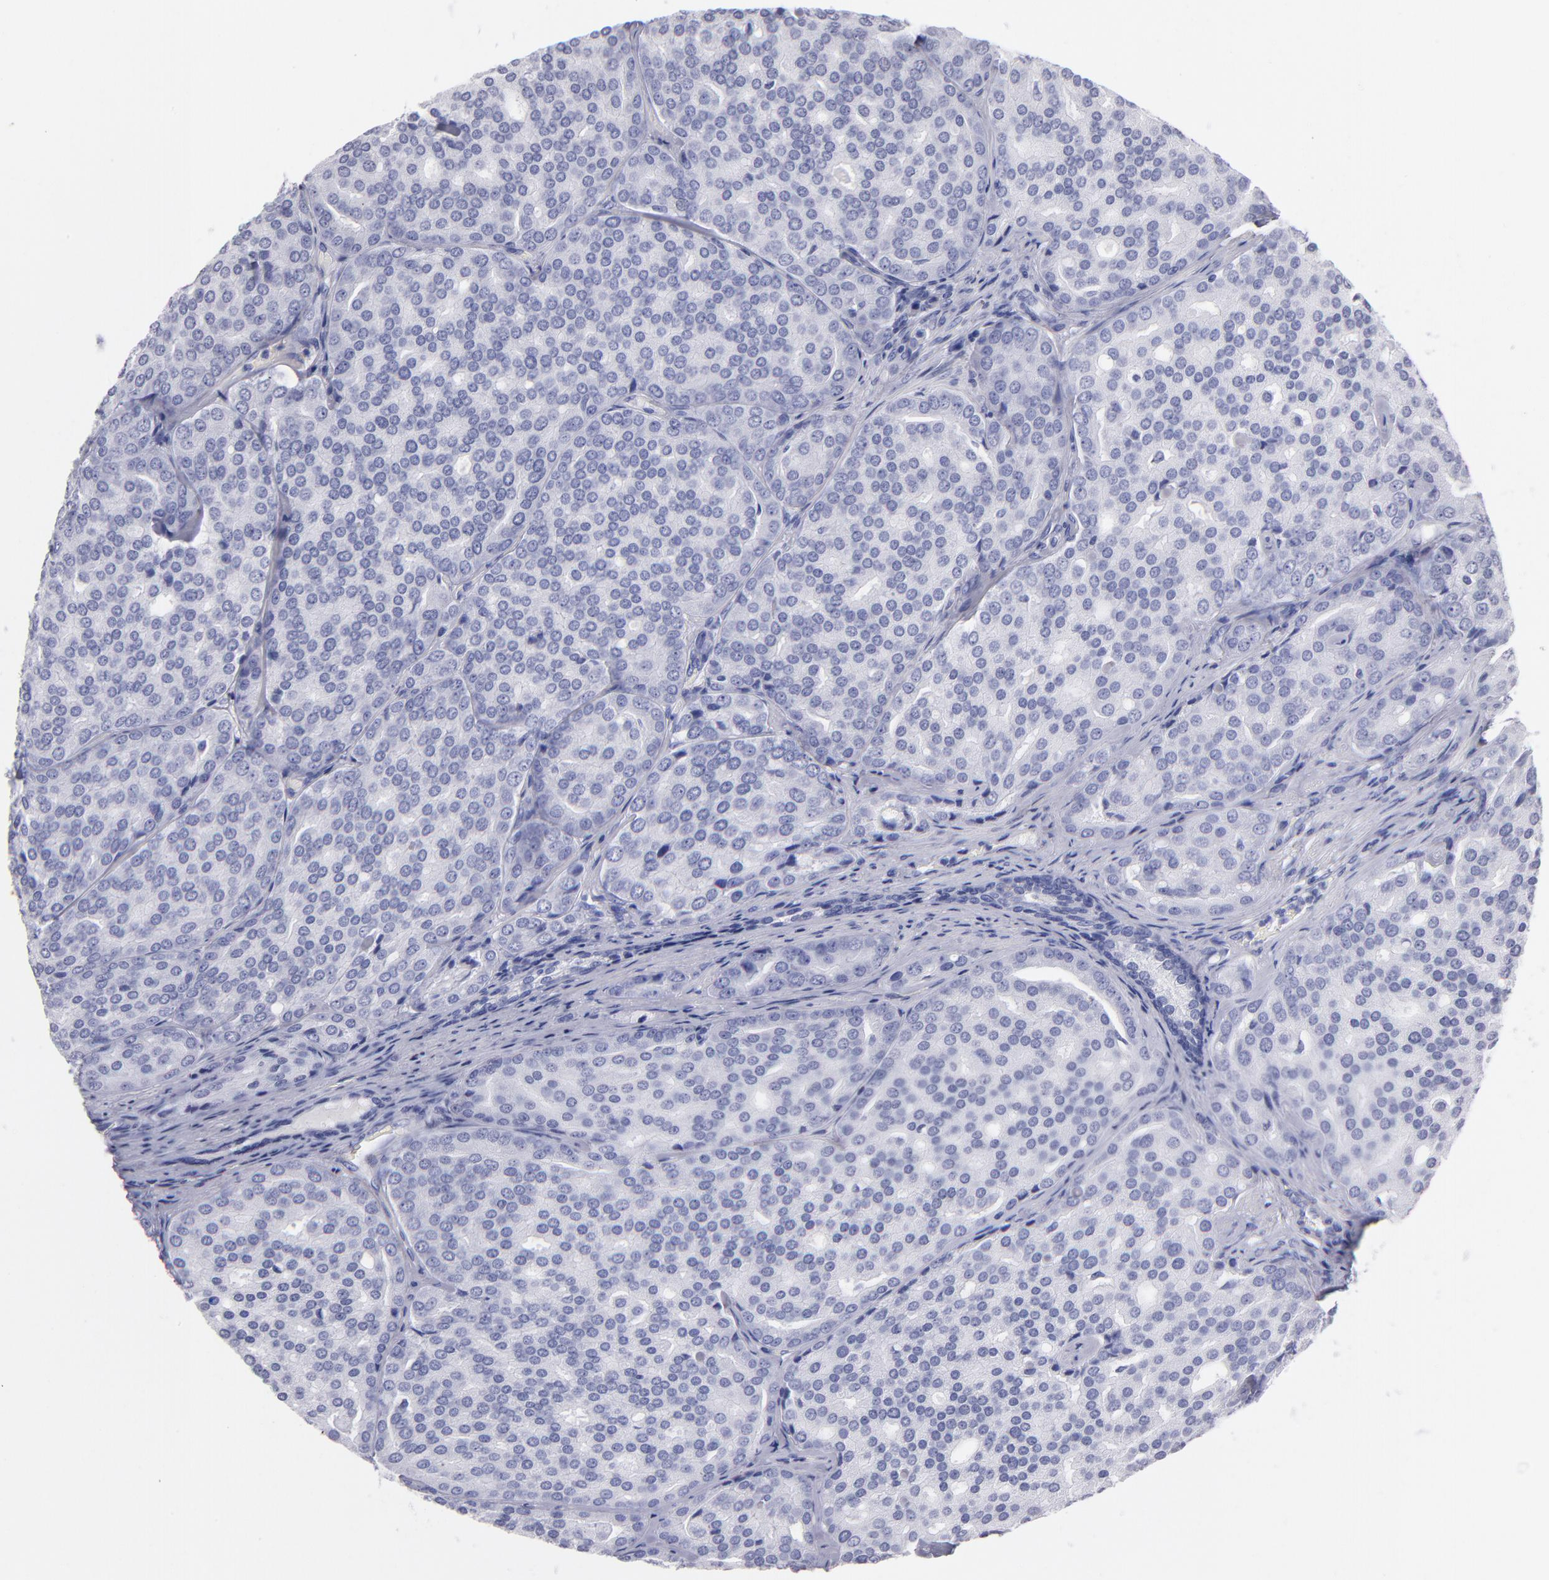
{"staining": {"intensity": "negative", "quantity": "none", "location": "none"}, "tissue": "prostate cancer", "cell_type": "Tumor cells", "image_type": "cancer", "snomed": [{"axis": "morphology", "description": "Adenocarcinoma, High grade"}, {"axis": "topography", "description": "Prostate"}], "caption": "The image shows no significant expression in tumor cells of prostate adenocarcinoma (high-grade). (IHC, brightfield microscopy, high magnification).", "gene": "MB", "patient": {"sex": "male", "age": 64}}